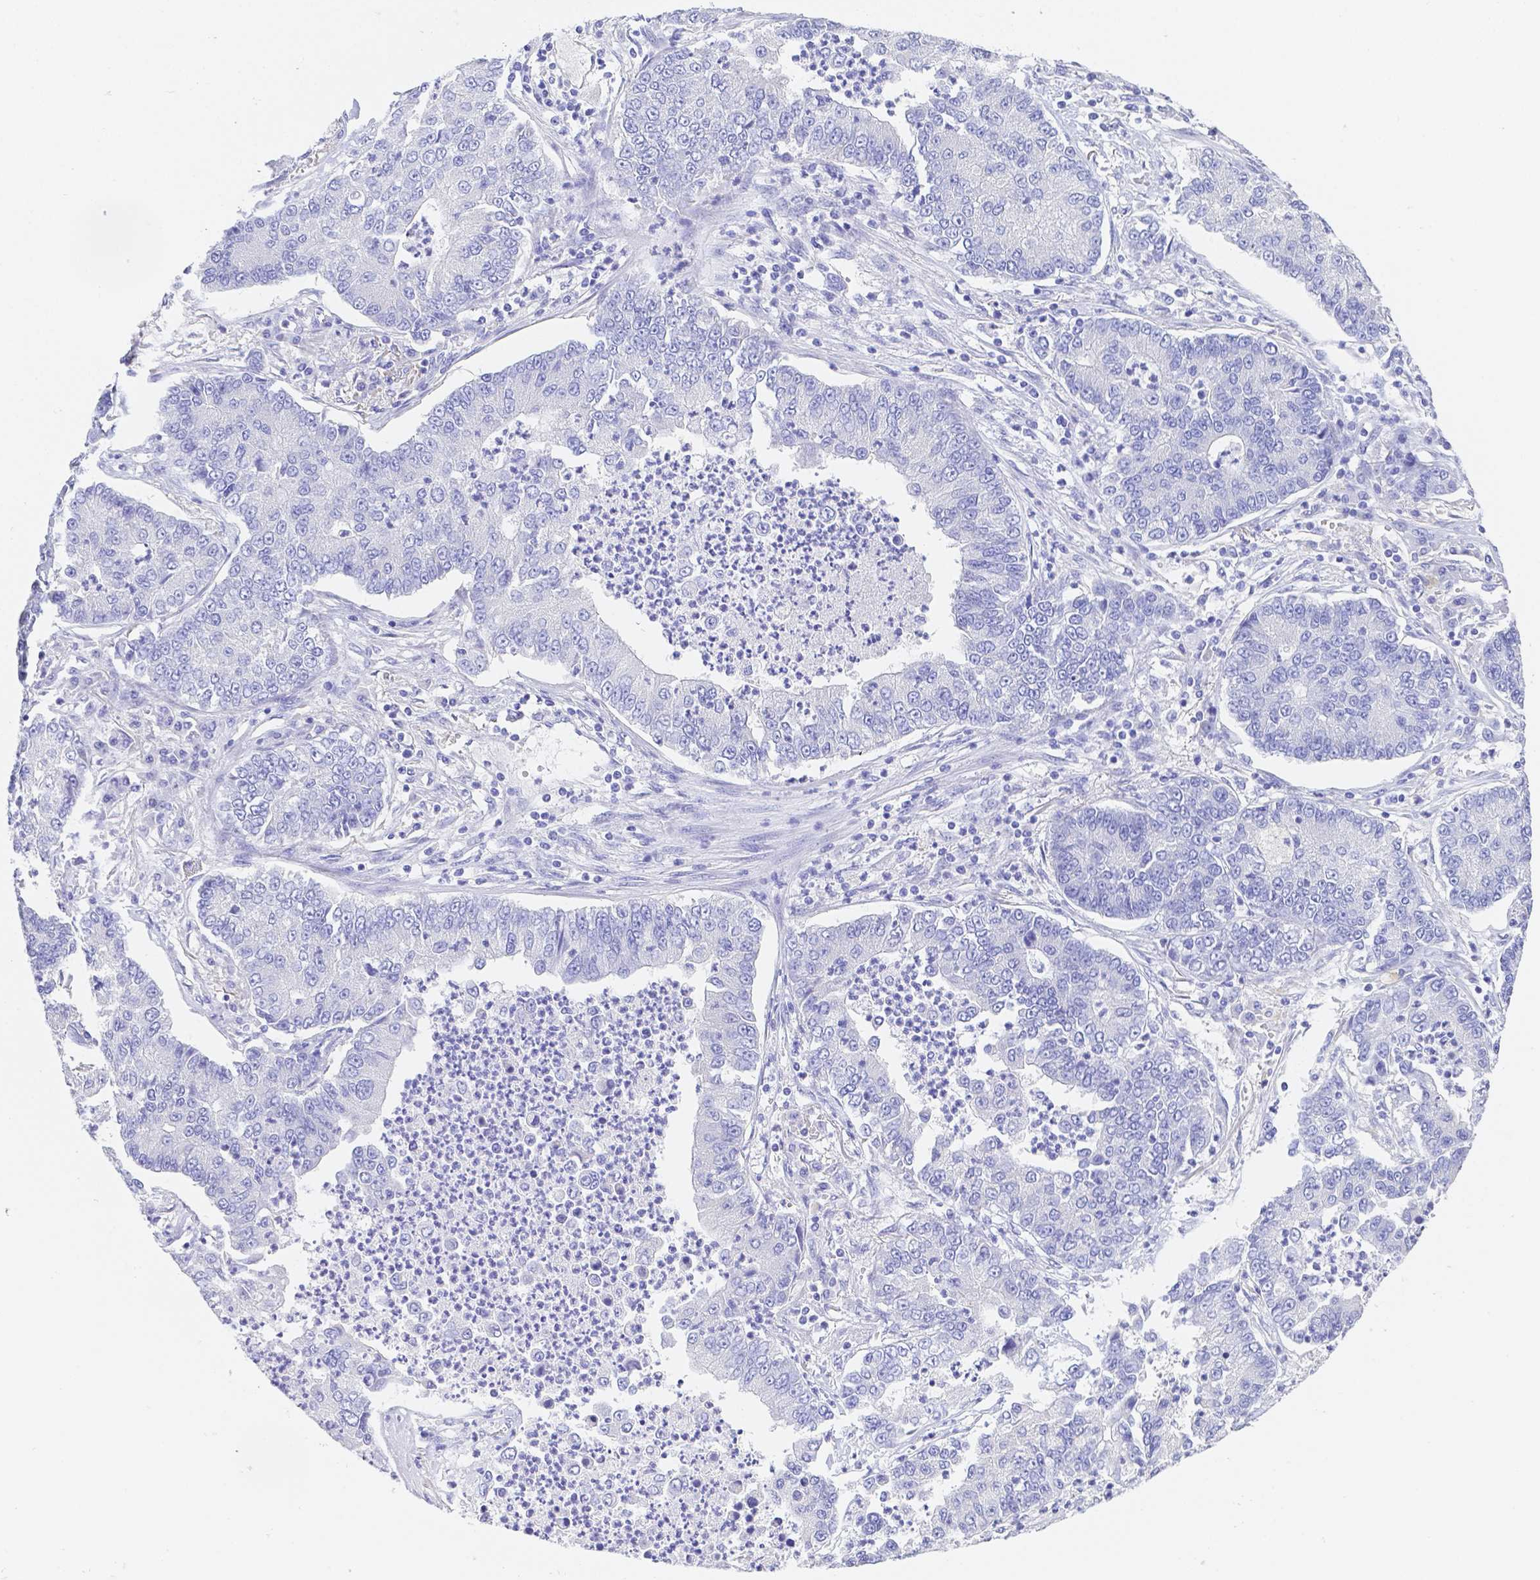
{"staining": {"intensity": "negative", "quantity": "none", "location": "none"}, "tissue": "lung cancer", "cell_type": "Tumor cells", "image_type": "cancer", "snomed": [{"axis": "morphology", "description": "Adenocarcinoma, NOS"}, {"axis": "topography", "description": "Lung"}], "caption": "DAB immunohistochemical staining of human lung adenocarcinoma exhibits no significant staining in tumor cells. Brightfield microscopy of immunohistochemistry stained with DAB (3,3'-diaminobenzidine) (brown) and hematoxylin (blue), captured at high magnification.", "gene": "ZG16B", "patient": {"sex": "female", "age": 57}}